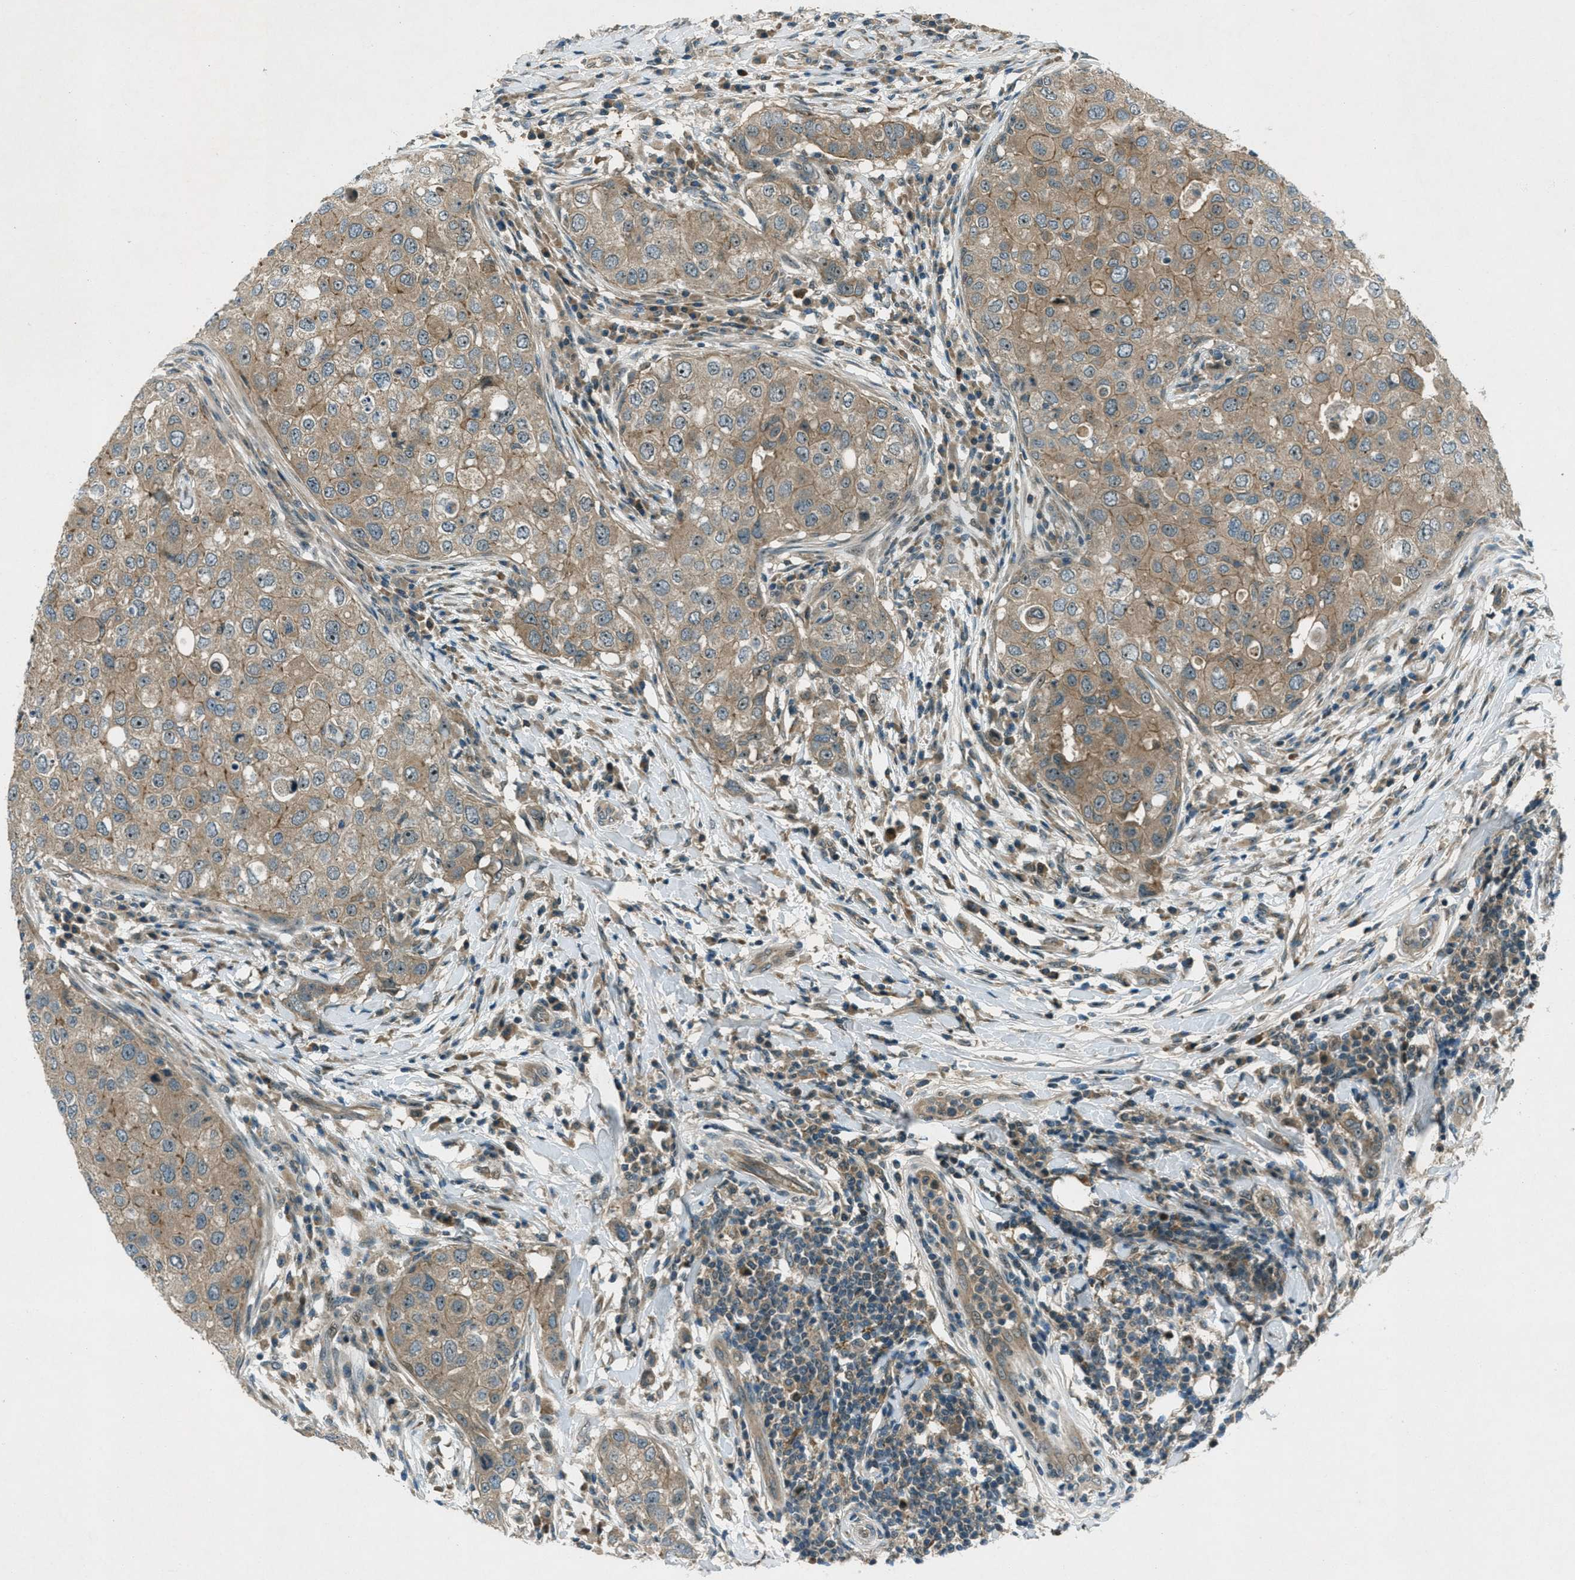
{"staining": {"intensity": "moderate", "quantity": ">75%", "location": "cytoplasmic/membranous"}, "tissue": "breast cancer", "cell_type": "Tumor cells", "image_type": "cancer", "snomed": [{"axis": "morphology", "description": "Duct carcinoma"}, {"axis": "topography", "description": "Breast"}], "caption": "Immunohistochemical staining of breast invasive ductal carcinoma reveals moderate cytoplasmic/membranous protein staining in approximately >75% of tumor cells. Nuclei are stained in blue.", "gene": "STK11", "patient": {"sex": "female", "age": 27}}